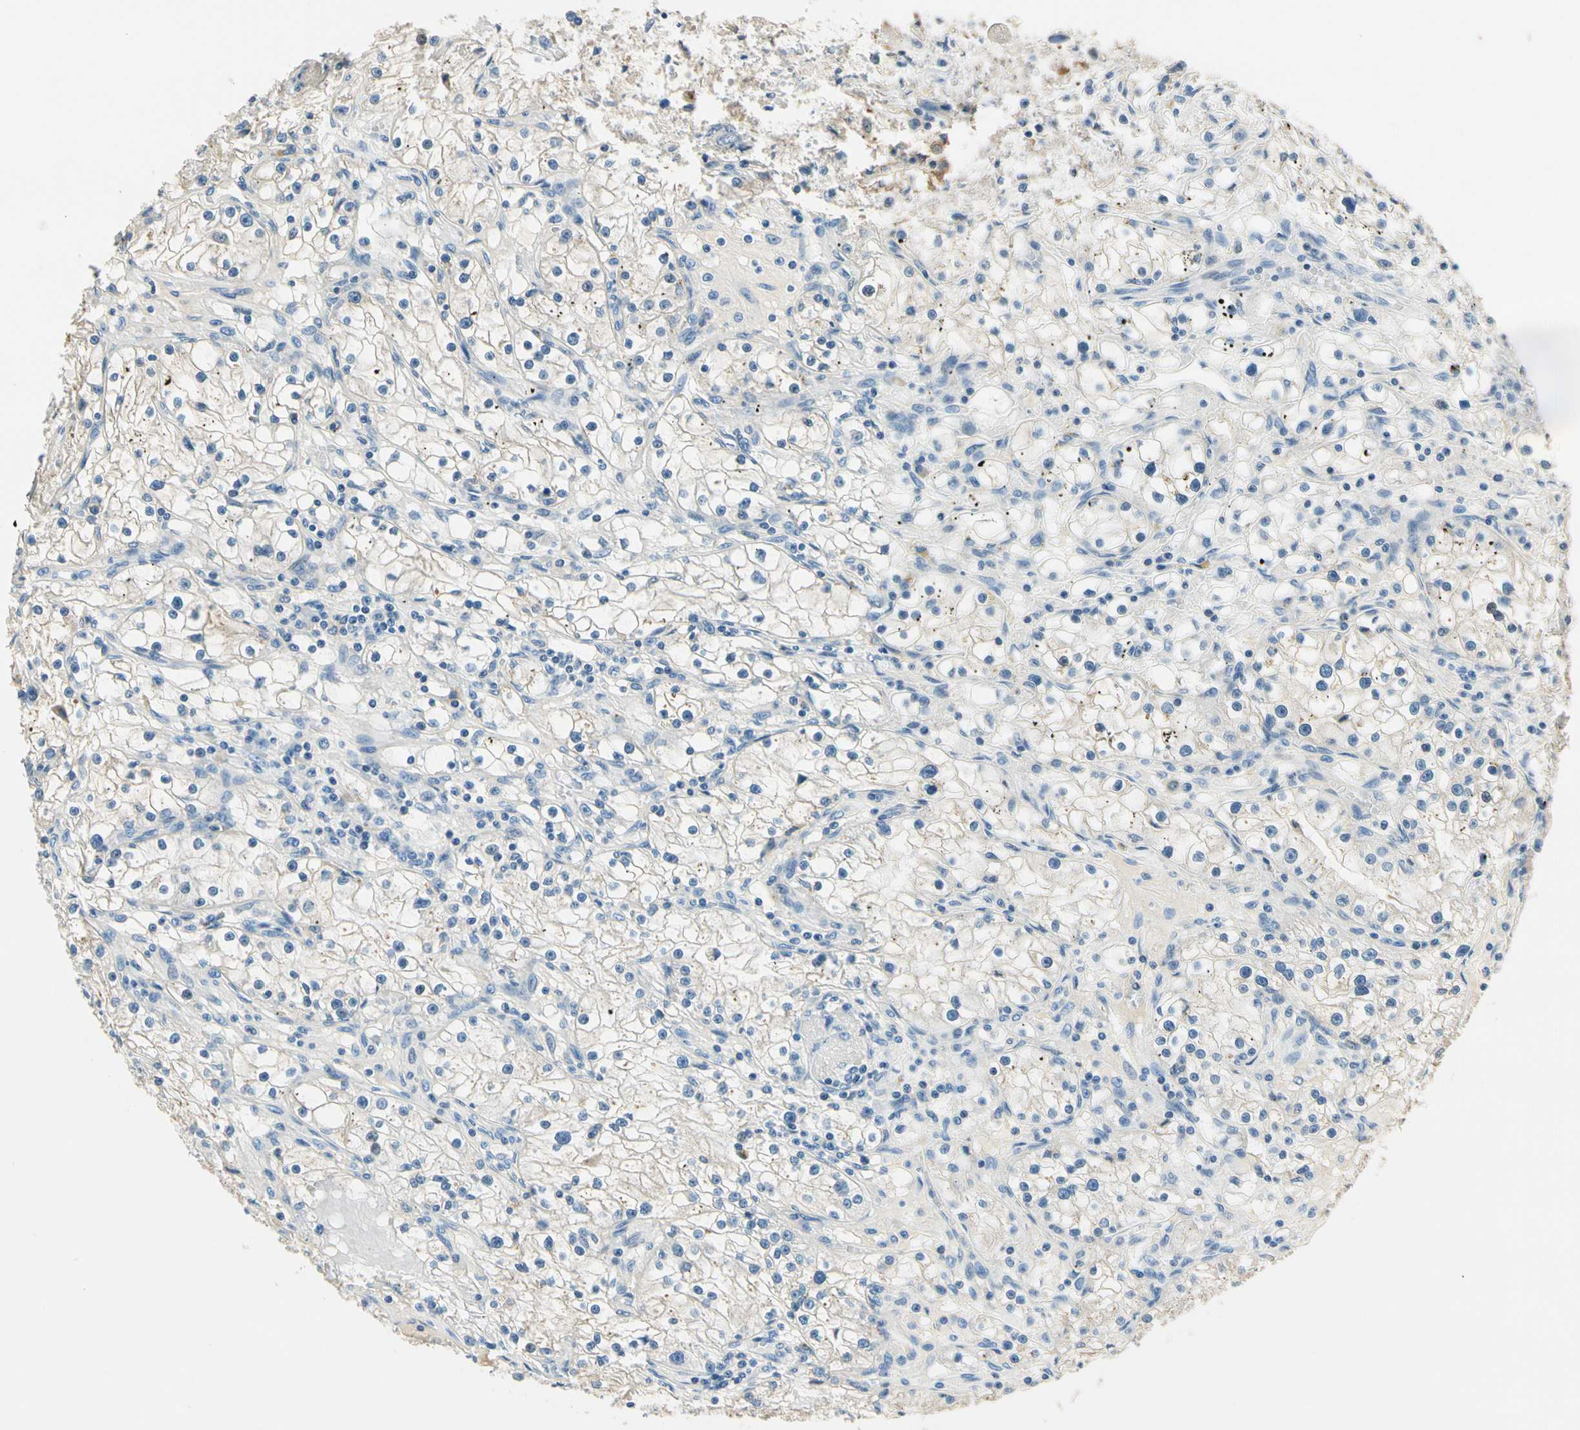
{"staining": {"intensity": "negative", "quantity": "none", "location": "none"}, "tissue": "renal cancer", "cell_type": "Tumor cells", "image_type": "cancer", "snomed": [{"axis": "morphology", "description": "Adenocarcinoma, NOS"}, {"axis": "topography", "description": "Kidney"}], "caption": "This image is of adenocarcinoma (renal) stained with IHC to label a protein in brown with the nuclei are counter-stained blue. There is no expression in tumor cells.", "gene": "TGFBR3", "patient": {"sex": "male", "age": 56}}